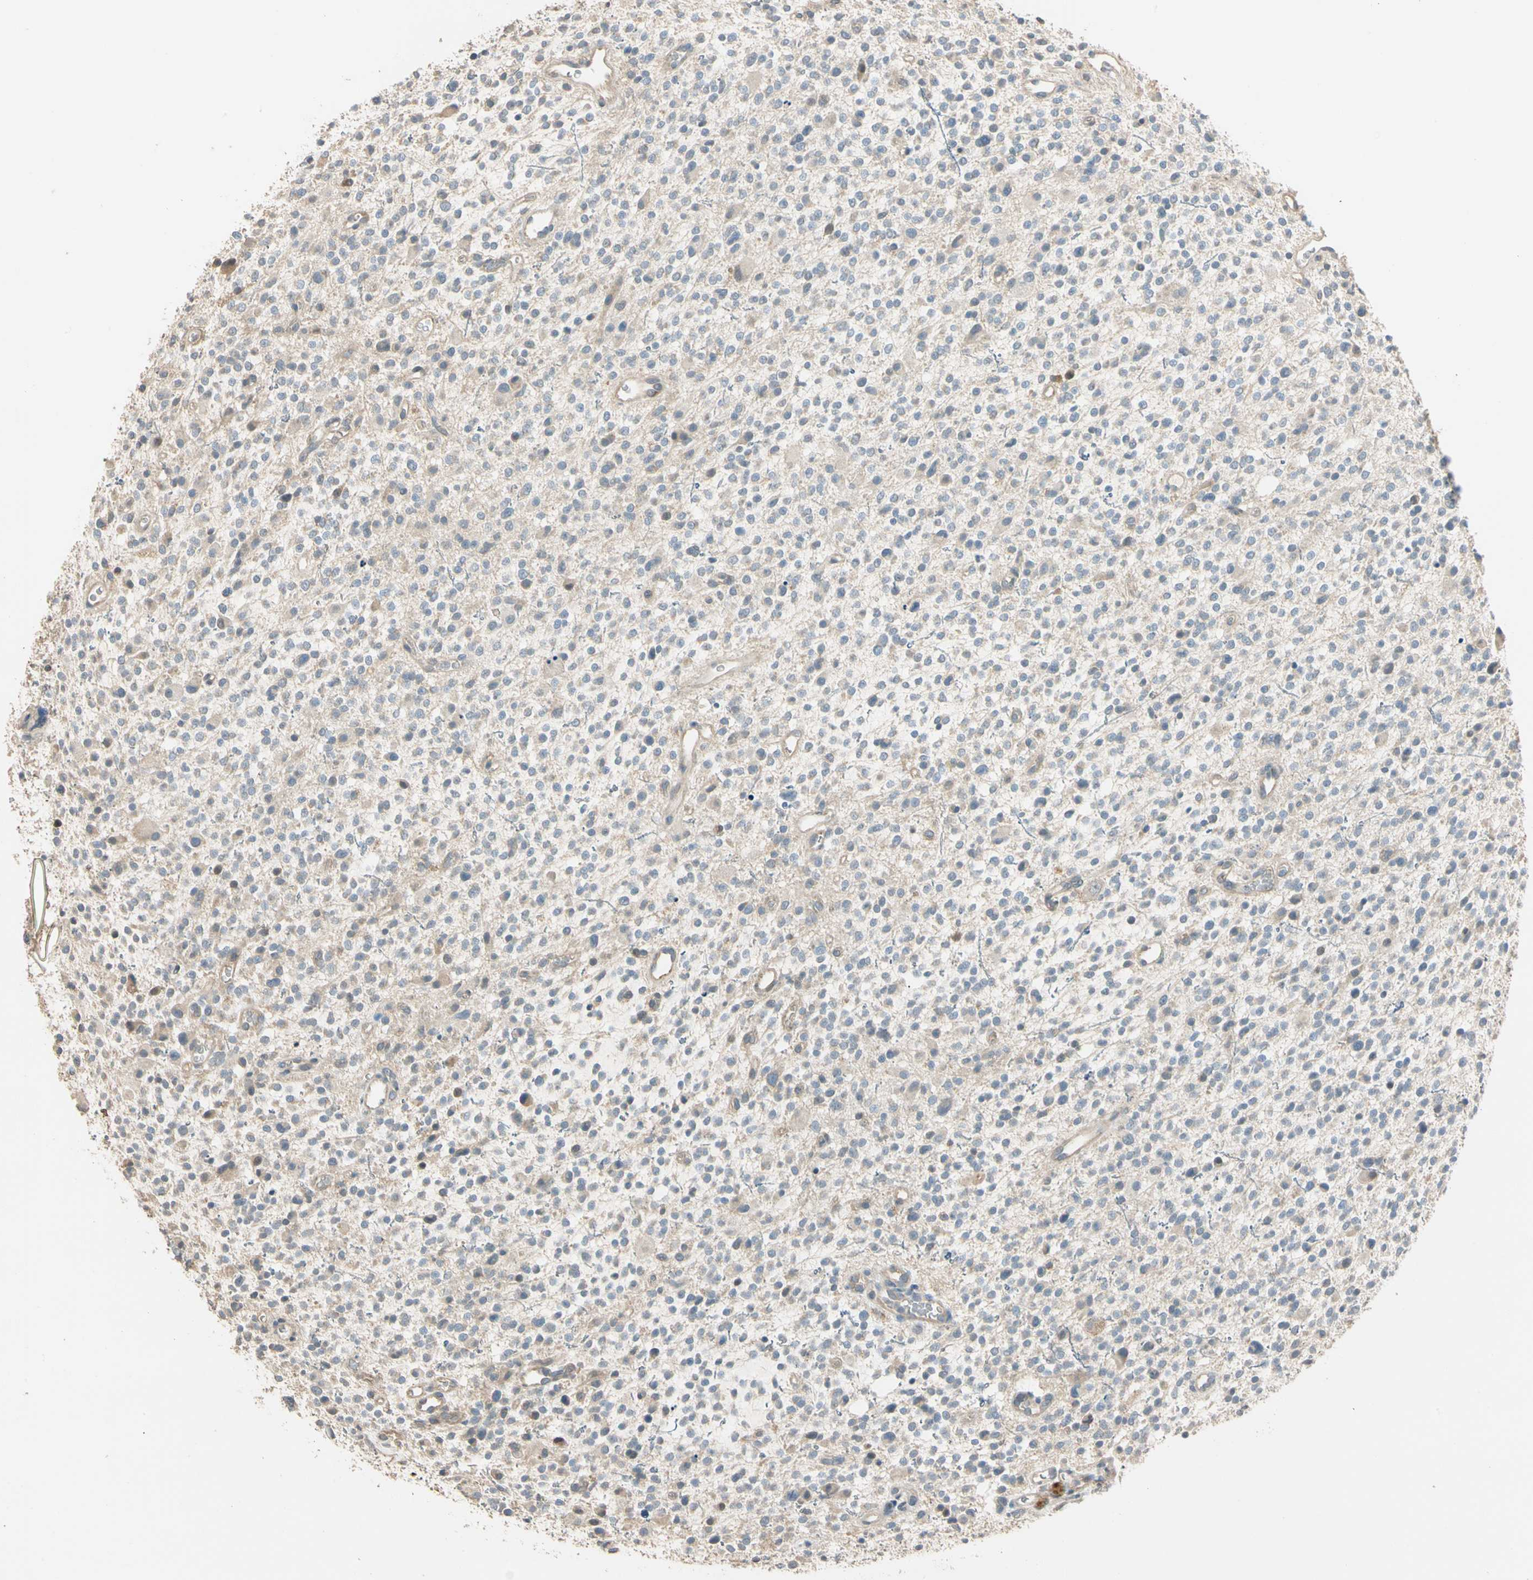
{"staining": {"intensity": "weak", "quantity": "<25%", "location": "cytoplasmic/membranous"}, "tissue": "glioma", "cell_type": "Tumor cells", "image_type": "cancer", "snomed": [{"axis": "morphology", "description": "Glioma, malignant, High grade"}, {"axis": "topography", "description": "Brain"}], "caption": "Malignant high-grade glioma was stained to show a protein in brown. There is no significant staining in tumor cells.", "gene": "MAP3K7", "patient": {"sex": "male", "age": 48}}